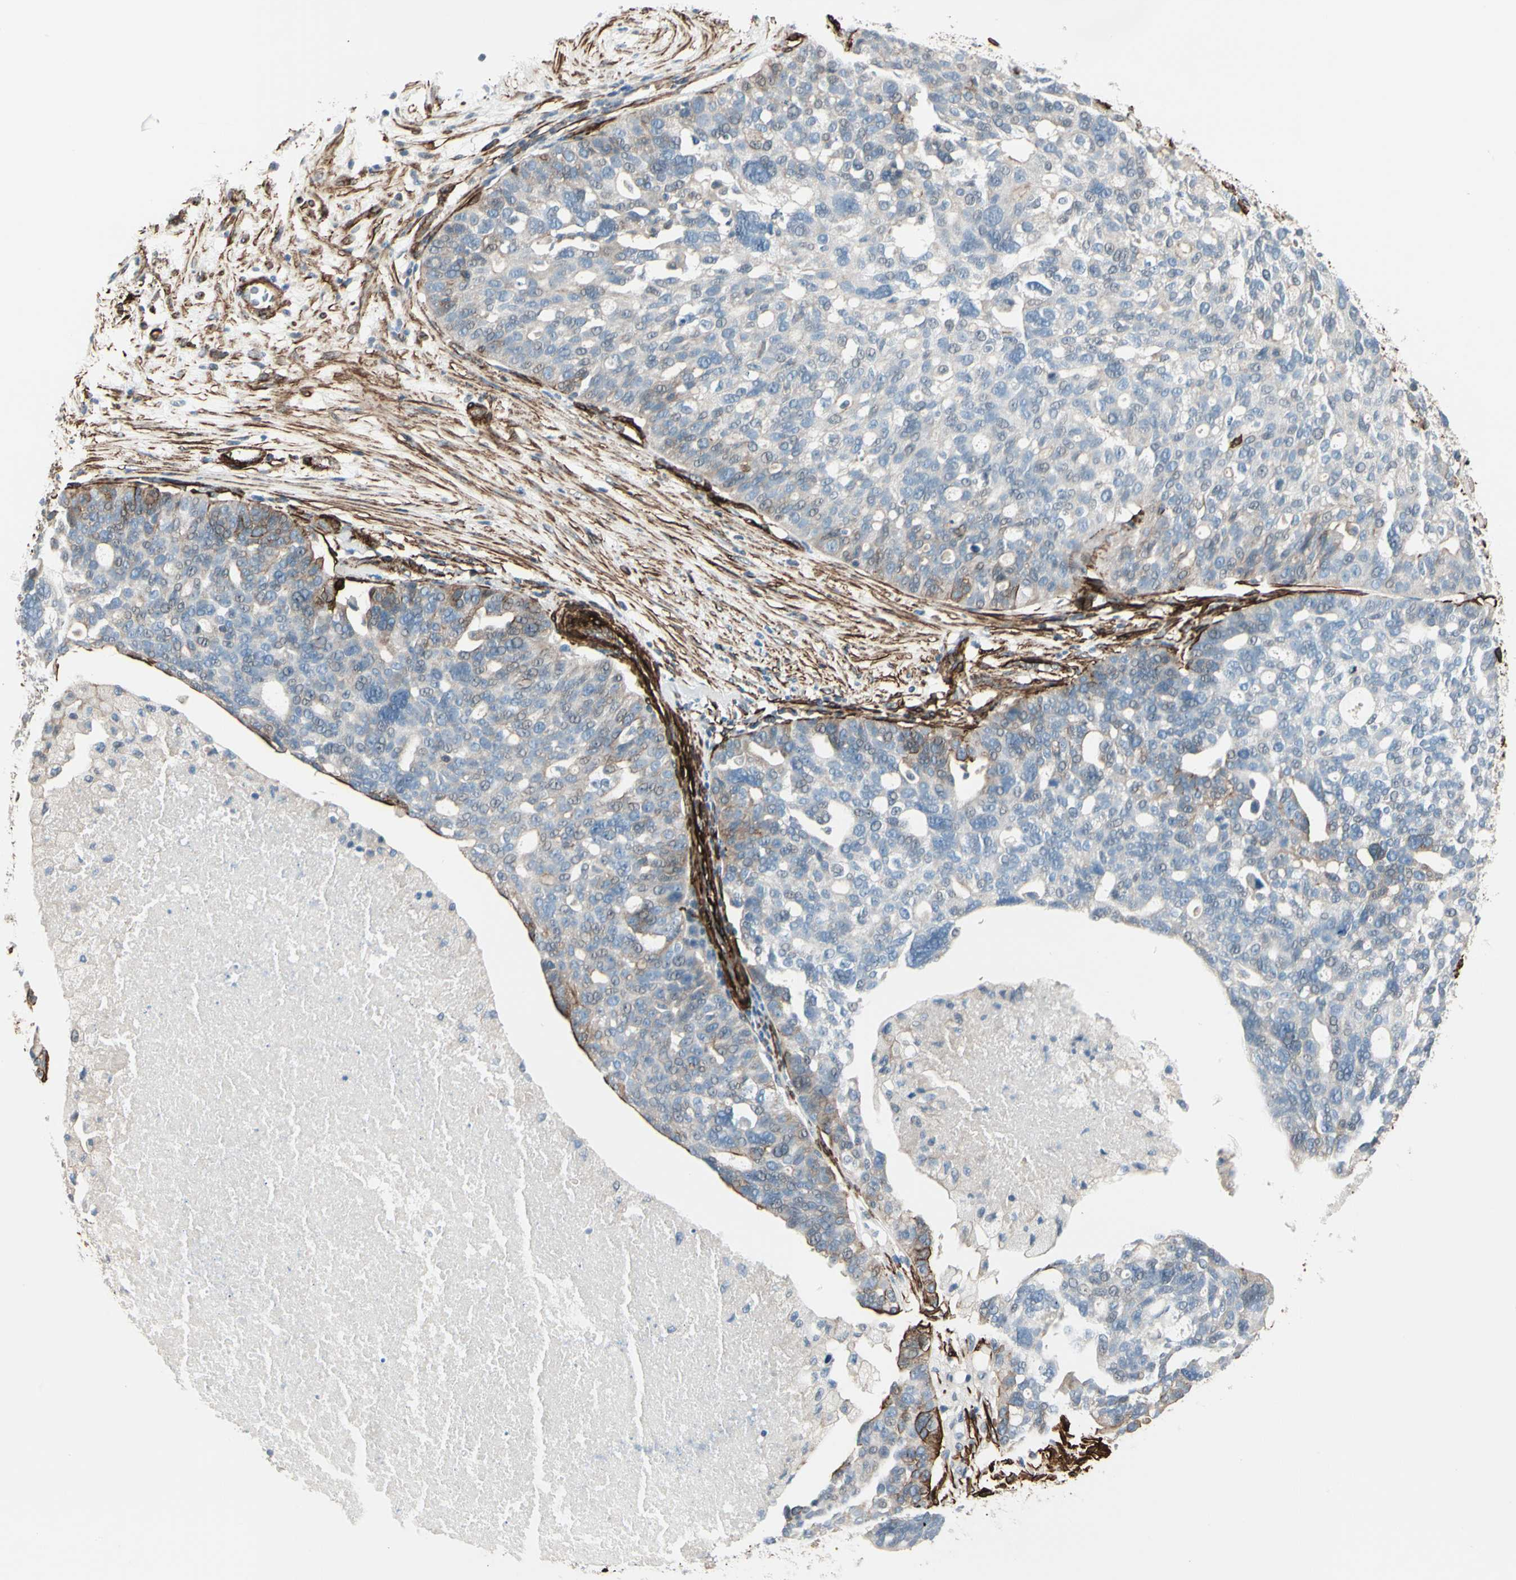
{"staining": {"intensity": "weak", "quantity": "<25%", "location": "cytoplasmic/membranous"}, "tissue": "ovarian cancer", "cell_type": "Tumor cells", "image_type": "cancer", "snomed": [{"axis": "morphology", "description": "Cystadenocarcinoma, serous, NOS"}, {"axis": "topography", "description": "Ovary"}], "caption": "An immunohistochemistry photomicrograph of ovarian serous cystadenocarcinoma is shown. There is no staining in tumor cells of ovarian serous cystadenocarcinoma.", "gene": "CALD1", "patient": {"sex": "female", "age": 59}}